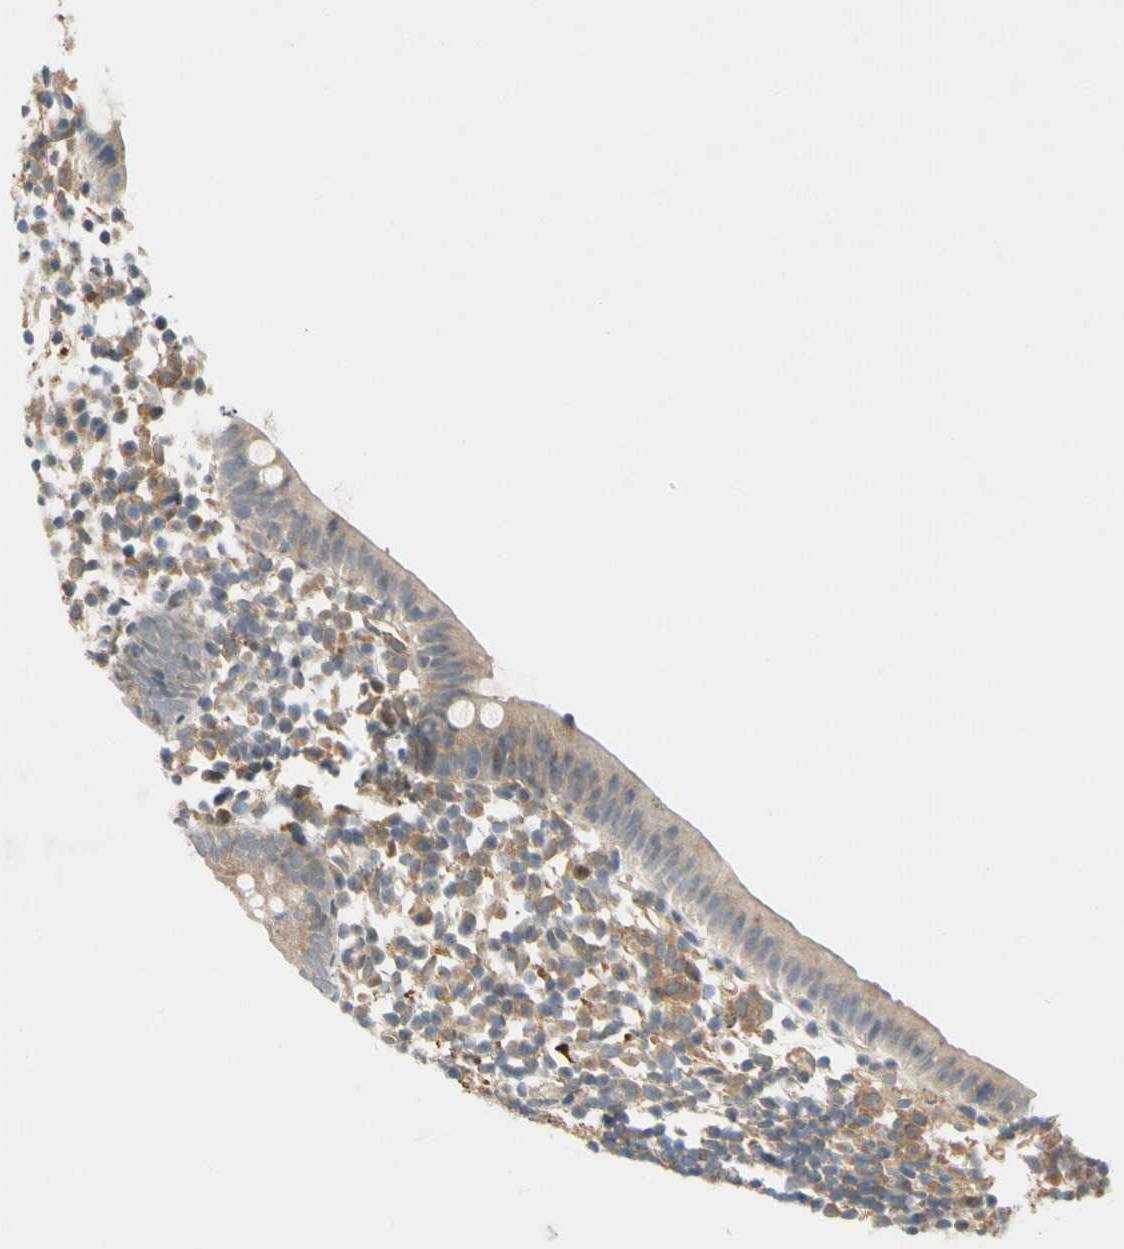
{"staining": {"intensity": "weak", "quantity": ">75%", "location": "cytoplasmic/membranous"}, "tissue": "appendix", "cell_type": "Glandular cells", "image_type": "normal", "snomed": [{"axis": "morphology", "description": "Normal tissue, NOS"}, {"axis": "topography", "description": "Appendix"}], "caption": "Appendix was stained to show a protein in brown. There is low levels of weak cytoplasmic/membranous expression in about >75% of glandular cells. The protein of interest is shown in brown color, while the nuclei are stained blue.", "gene": "GATD1", "patient": {"sex": "female", "age": 20}}